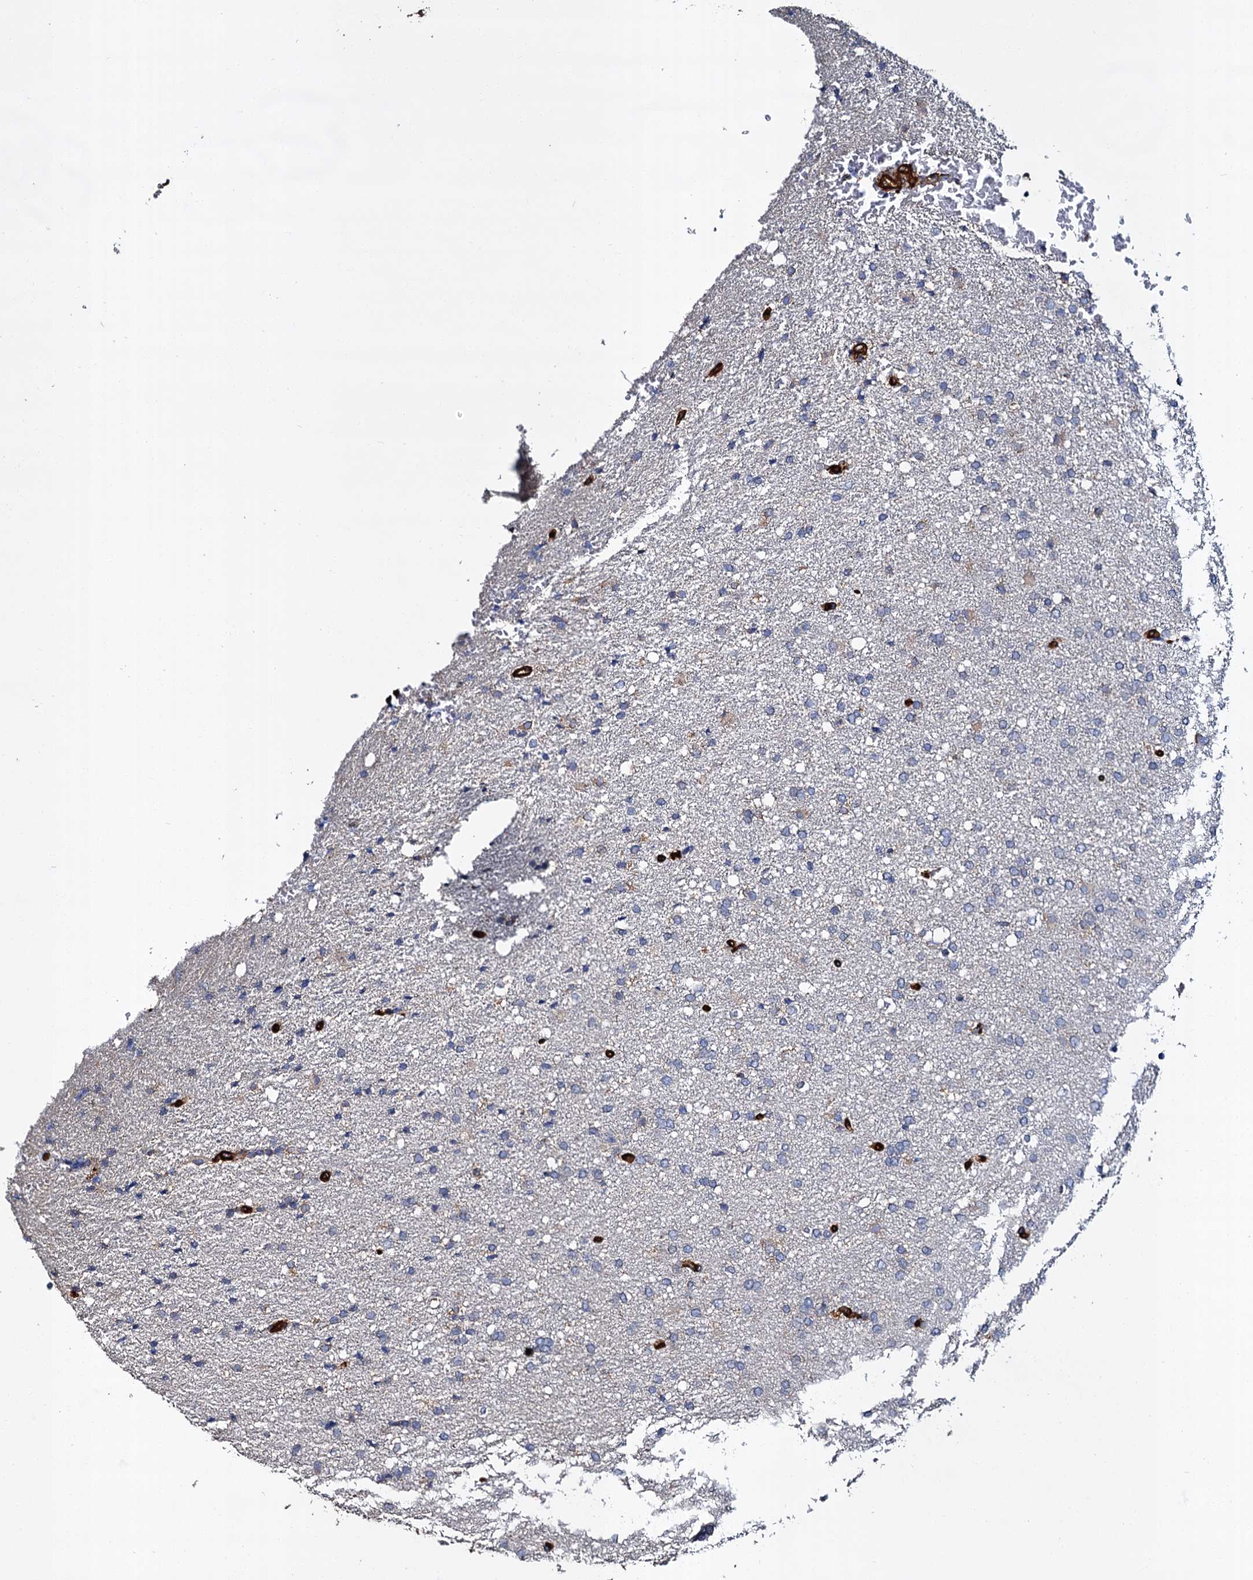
{"staining": {"intensity": "negative", "quantity": "none", "location": "none"}, "tissue": "glioma", "cell_type": "Tumor cells", "image_type": "cancer", "snomed": [{"axis": "morphology", "description": "Glioma, malignant, High grade"}, {"axis": "topography", "description": "Brain"}], "caption": "The histopathology image reveals no staining of tumor cells in malignant high-grade glioma.", "gene": "CACNA1C", "patient": {"sex": "male", "age": 72}}